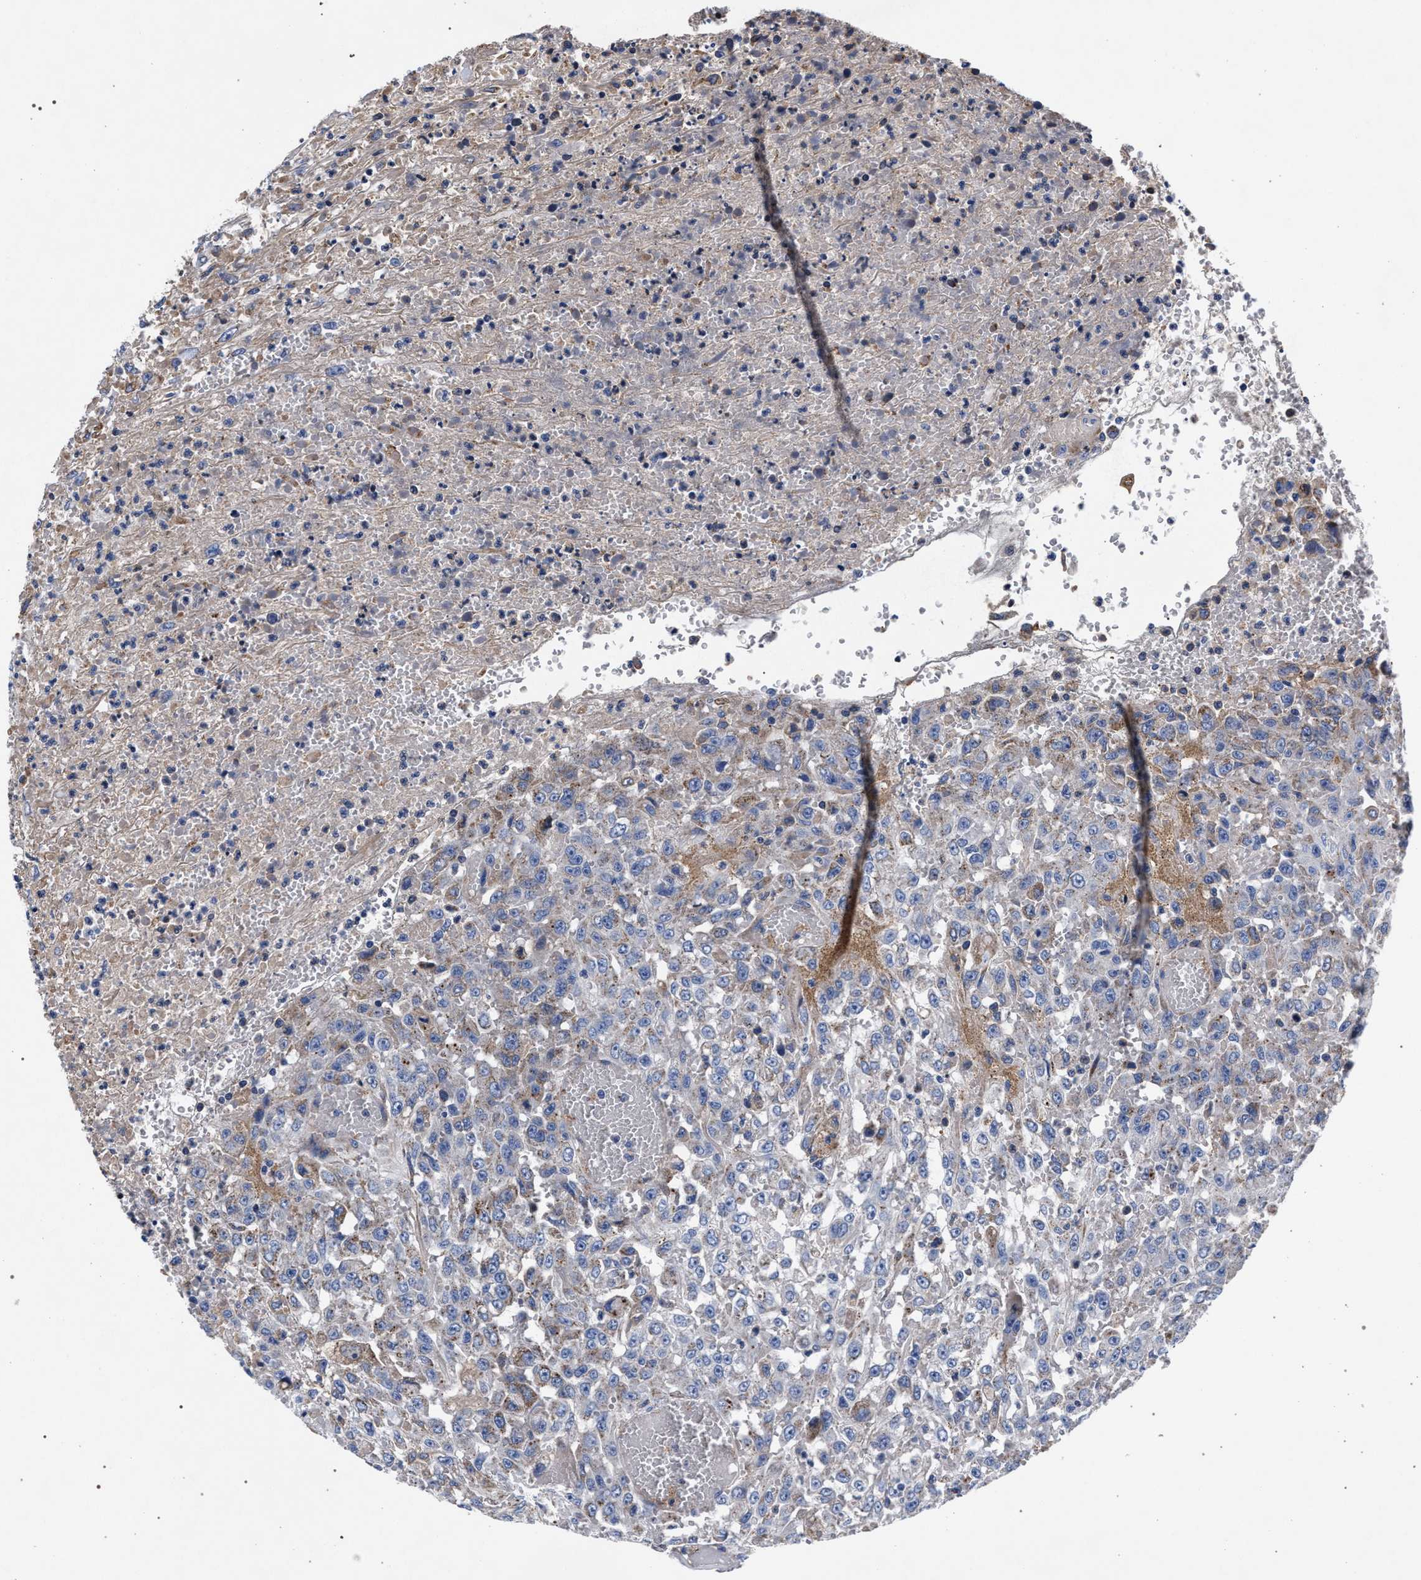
{"staining": {"intensity": "weak", "quantity": "<25%", "location": "cytoplasmic/membranous"}, "tissue": "urothelial cancer", "cell_type": "Tumor cells", "image_type": "cancer", "snomed": [{"axis": "morphology", "description": "Urothelial carcinoma, High grade"}, {"axis": "topography", "description": "Urinary bladder"}], "caption": "The micrograph shows no significant staining in tumor cells of urothelial cancer.", "gene": "ACOX1", "patient": {"sex": "male", "age": 46}}